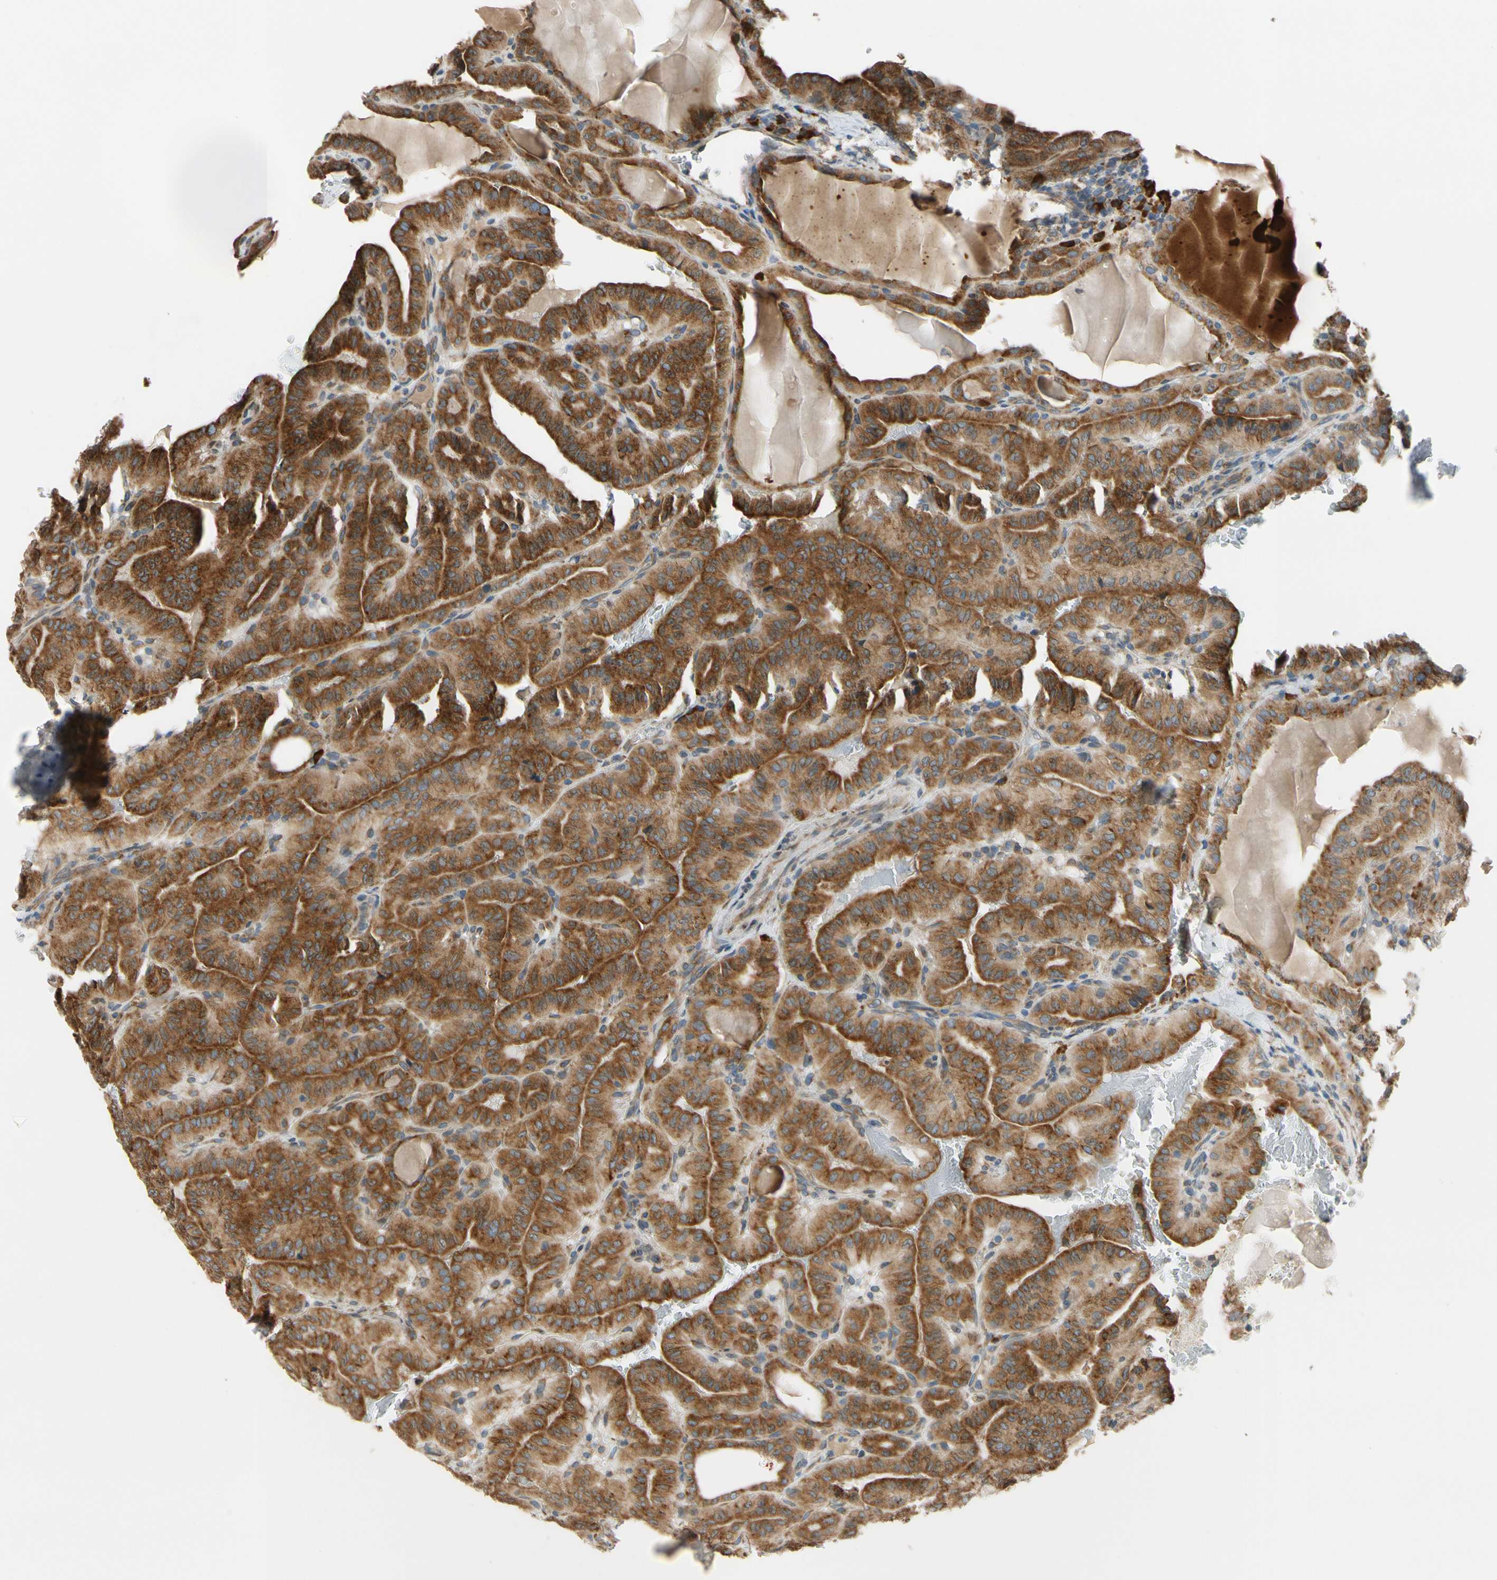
{"staining": {"intensity": "strong", "quantity": ">75%", "location": "cytoplasmic/membranous"}, "tissue": "thyroid cancer", "cell_type": "Tumor cells", "image_type": "cancer", "snomed": [{"axis": "morphology", "description": "Papillary adenocarcinoma, NOS"}, {"axis": "topography", "description": "Thyroid gland"}], "caption": "Immunohistochemical staining of thyroid papillary adenocarcinoma exhibits strong cytoplasmic/membranous protein staining in approximately >75% of tumor cells. The protein of interest is shown in brown color, while the nuclei are stained blue.", "gene": "RPN2", "patient": {"sex": "male", "age": 77}}